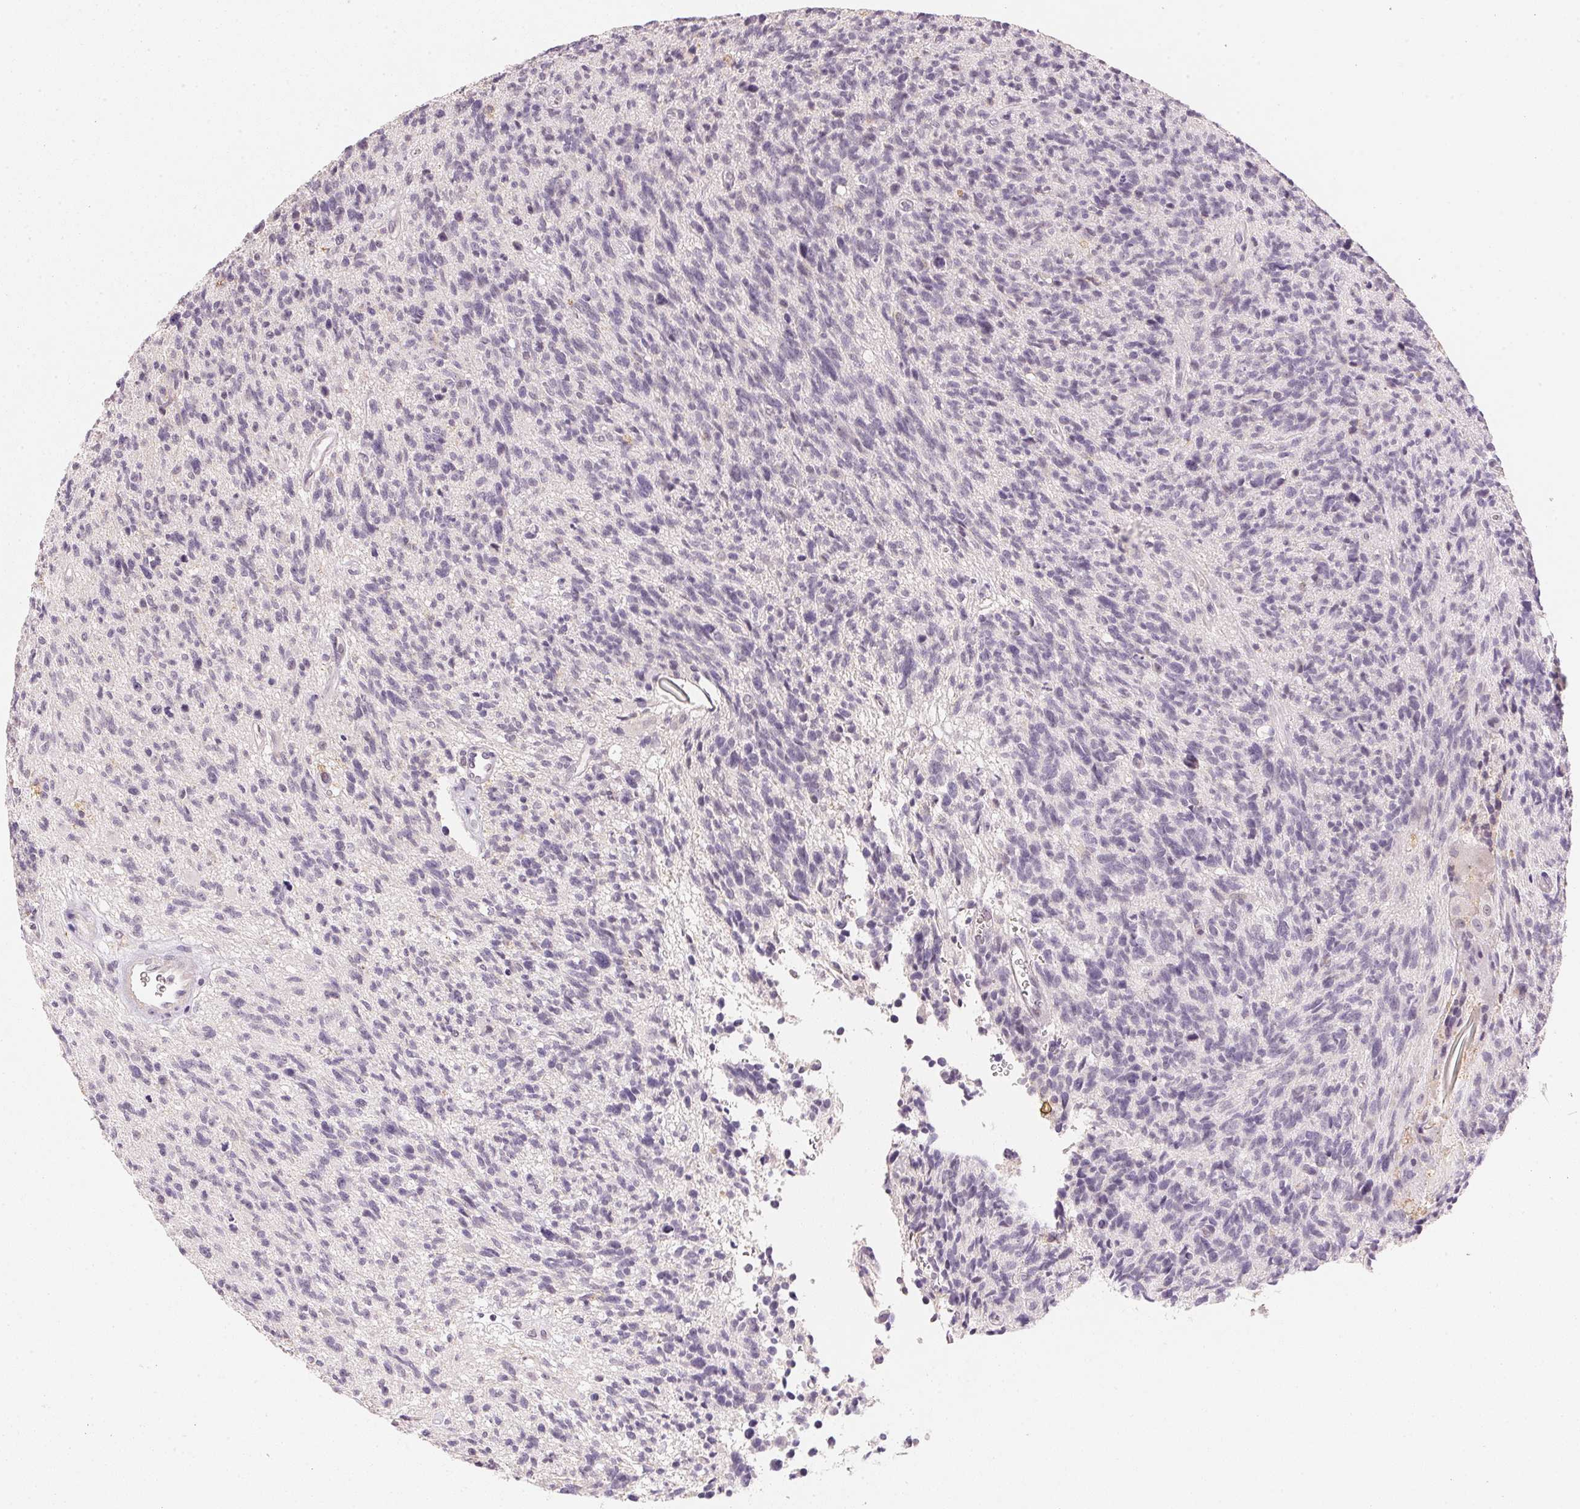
{"staining": {"intensity": "negative", "quantity": "none", "location": "none"}, "tissue": "glioma", "cell_type": "Tumor cells", "image_type": "cancer", "snomed": [{"axis": "morphology", "description": "Glioma, malignant, High grade"}, {"axis": "topography", "description": "Brain"}], "caption": "IHC of high-grade glioma (malignant) displays no positivity in tumor cells. (DAB (3,3'-diaminobenzidine) immunohistochemistry visualized using brightfield microscopy, high magnification).", "gene": "SMTN", "patient": {"sex": "male", "age": 29}}